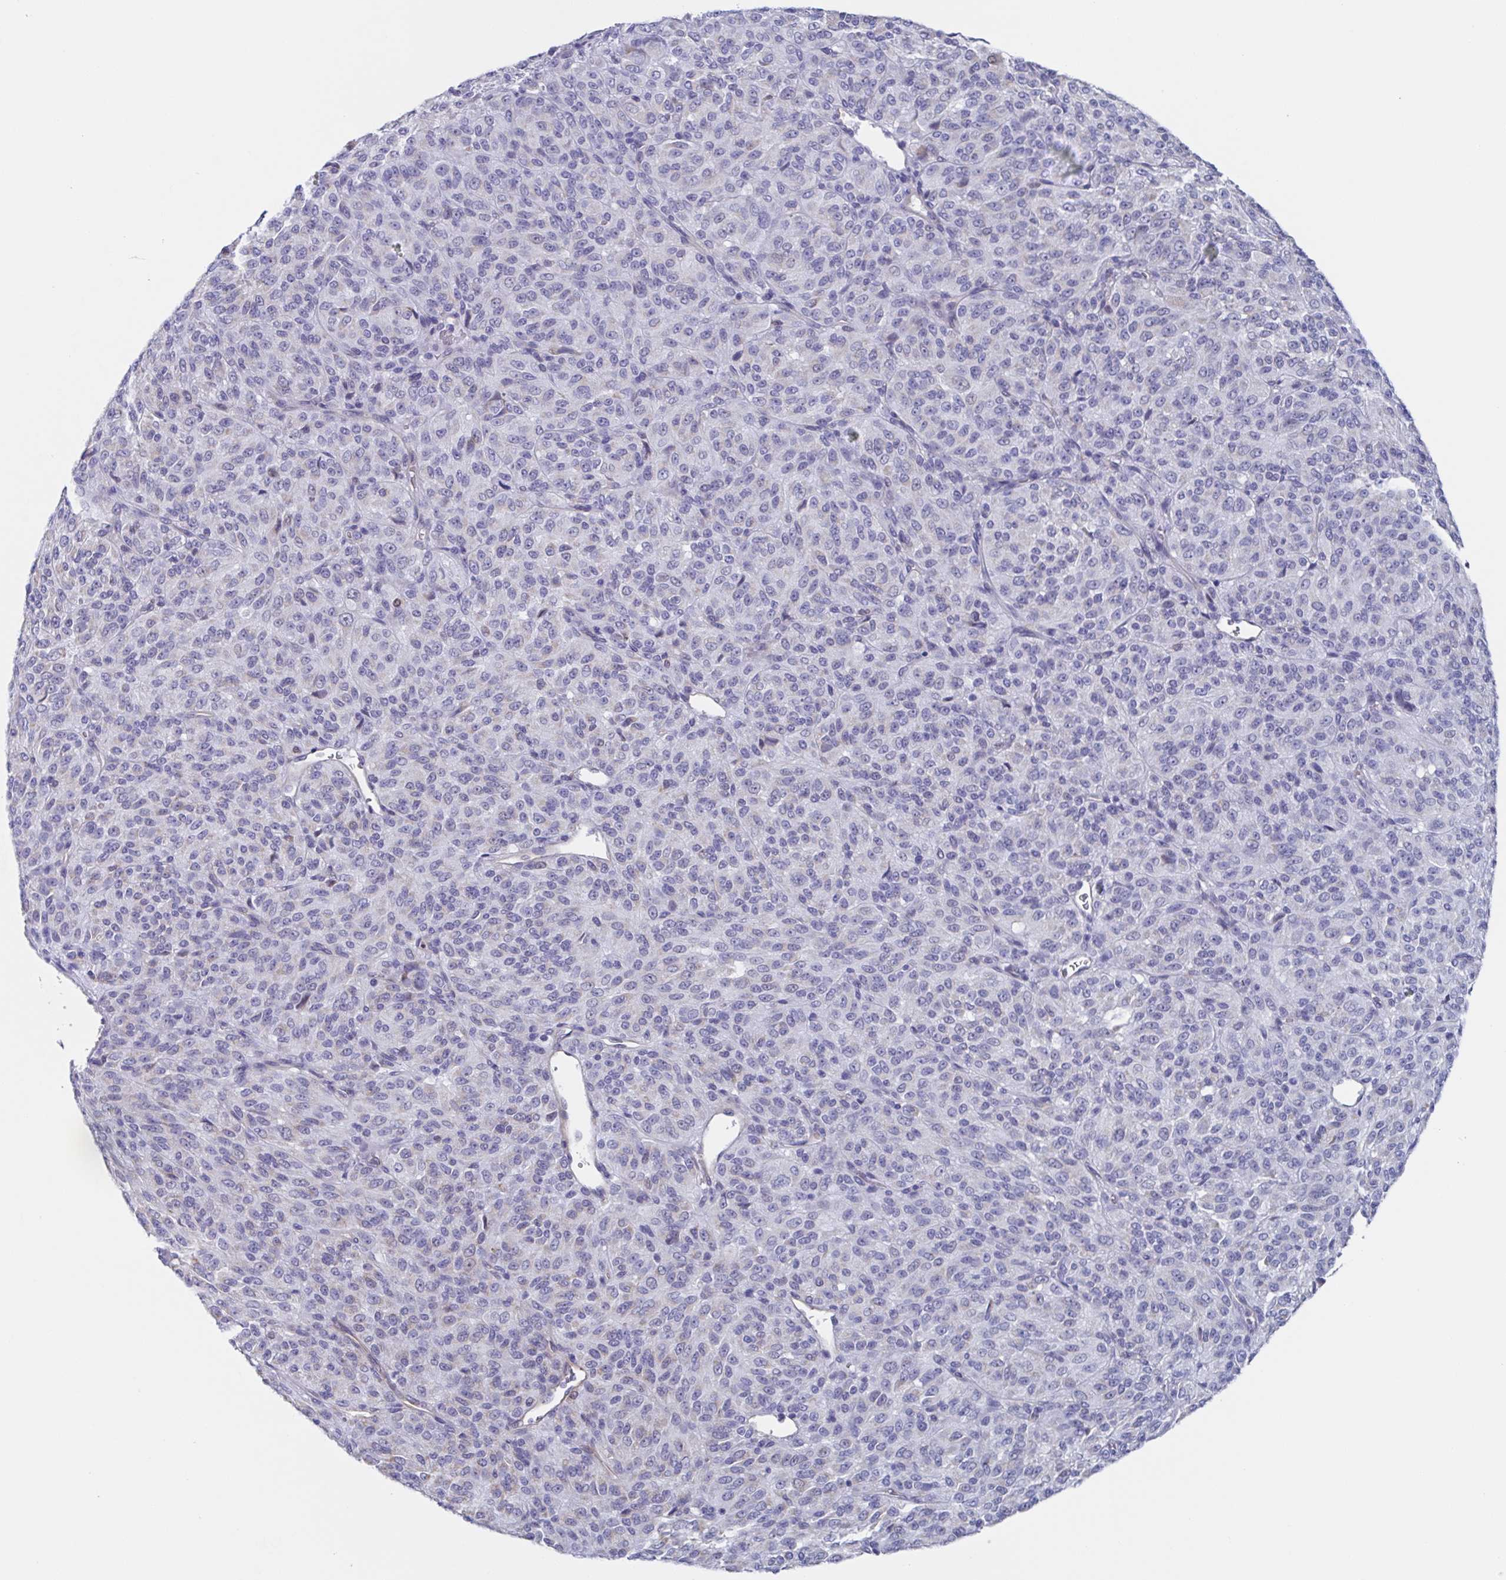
{"staining": {"intensity": "negative", "quantity": "none", "location": "none"}, "tissue": "melanoma", "cell_type": "Tumor cells", "image_type": "cancer", "snomed": [{"axis": "morphology", "description": "Malignant melanoma, Metastatic site"}, {"axis": "topography", "description": "Brain"}], "caption": "Immunohistochemistry of human melanoma shows no expression in tumor cells.", "gene": "PBOV1", "patient": {"sex": "female", "age": 56}}